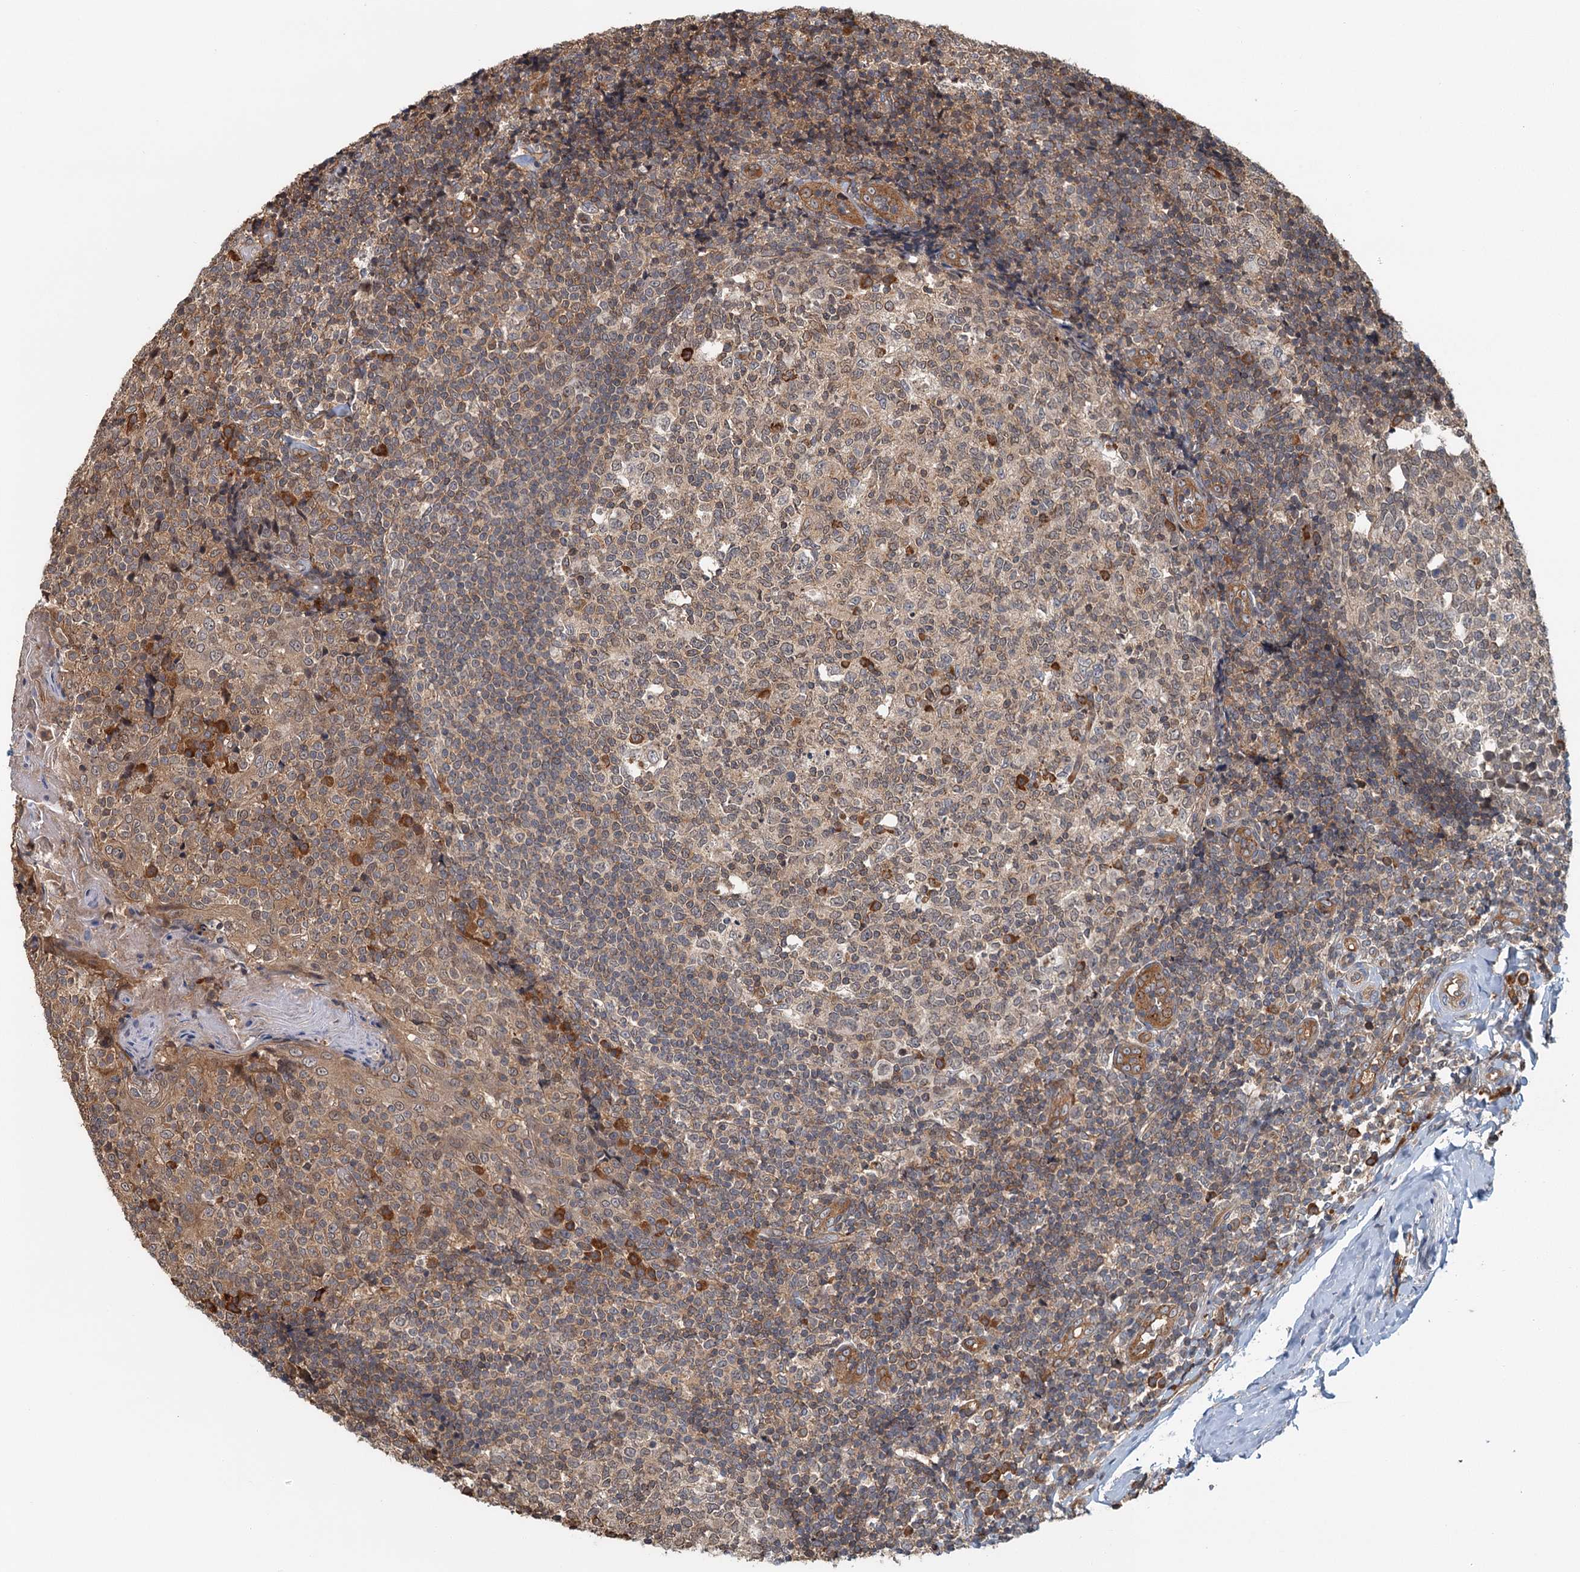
{"staining": {"intensity": "strong", "quantity": "<25%", "location": "cytoplasmic/membranous"}, "tissue": "tonsil", "cell_type": "Germinal center cells", "image_type": "normal", "snomed": [{"axis": "morphology", "description": "Normal tissue, NOS"}, {"axis": "topography", "description": "Tonsil"}], "caption": "Immunohistochemical staining of unremarkable tonsil demonstrates medium levels of strong cytoplasmic/membranous positivity in approximately <25% of germinal center cells.", "gene": "ZNF527", "patient": {"sex": "female", "age": 19}}